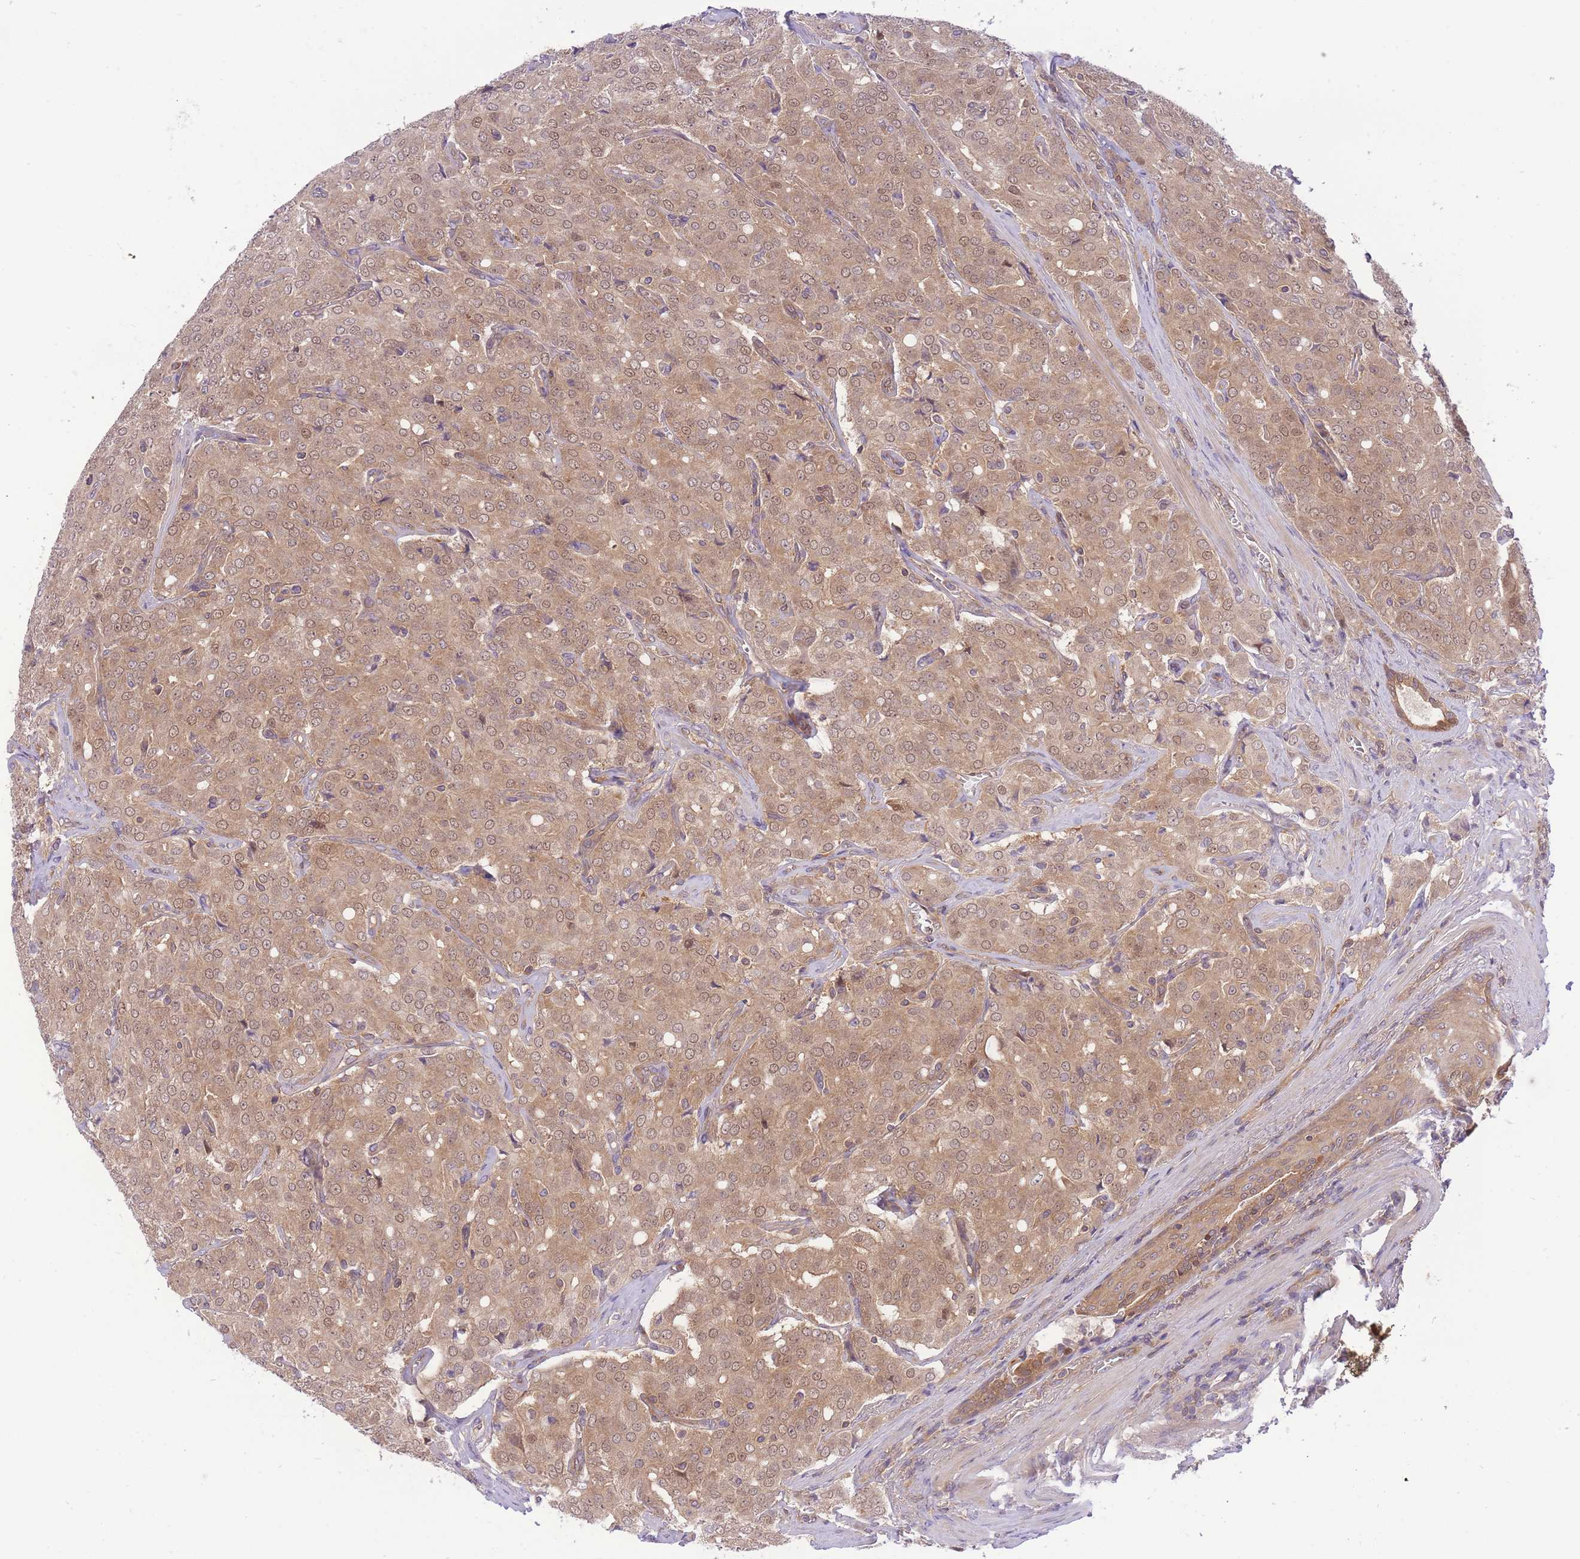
{"staining": {"intensity": "moderate", "quantity": ">75%", "location": "cytoplasmic/membranous,nuclear"}, "tissue": "prostate cancer", "cell_type": "Tumor cells", "image_type": "cancer", "snomed": [{"axis": "morphology", "description": "Adenocarcinoma, High grade"}, {"axis": "topography", "description": "Prostate"}], "caption": "A brown stain shows moderate cytoplasmic/membranous and nuclear expression of a protein in prostate adenocarcinoma (high-grade) tumor cells.", "gene": "PREP", "patient": {"sex": "male", "age": 68}}